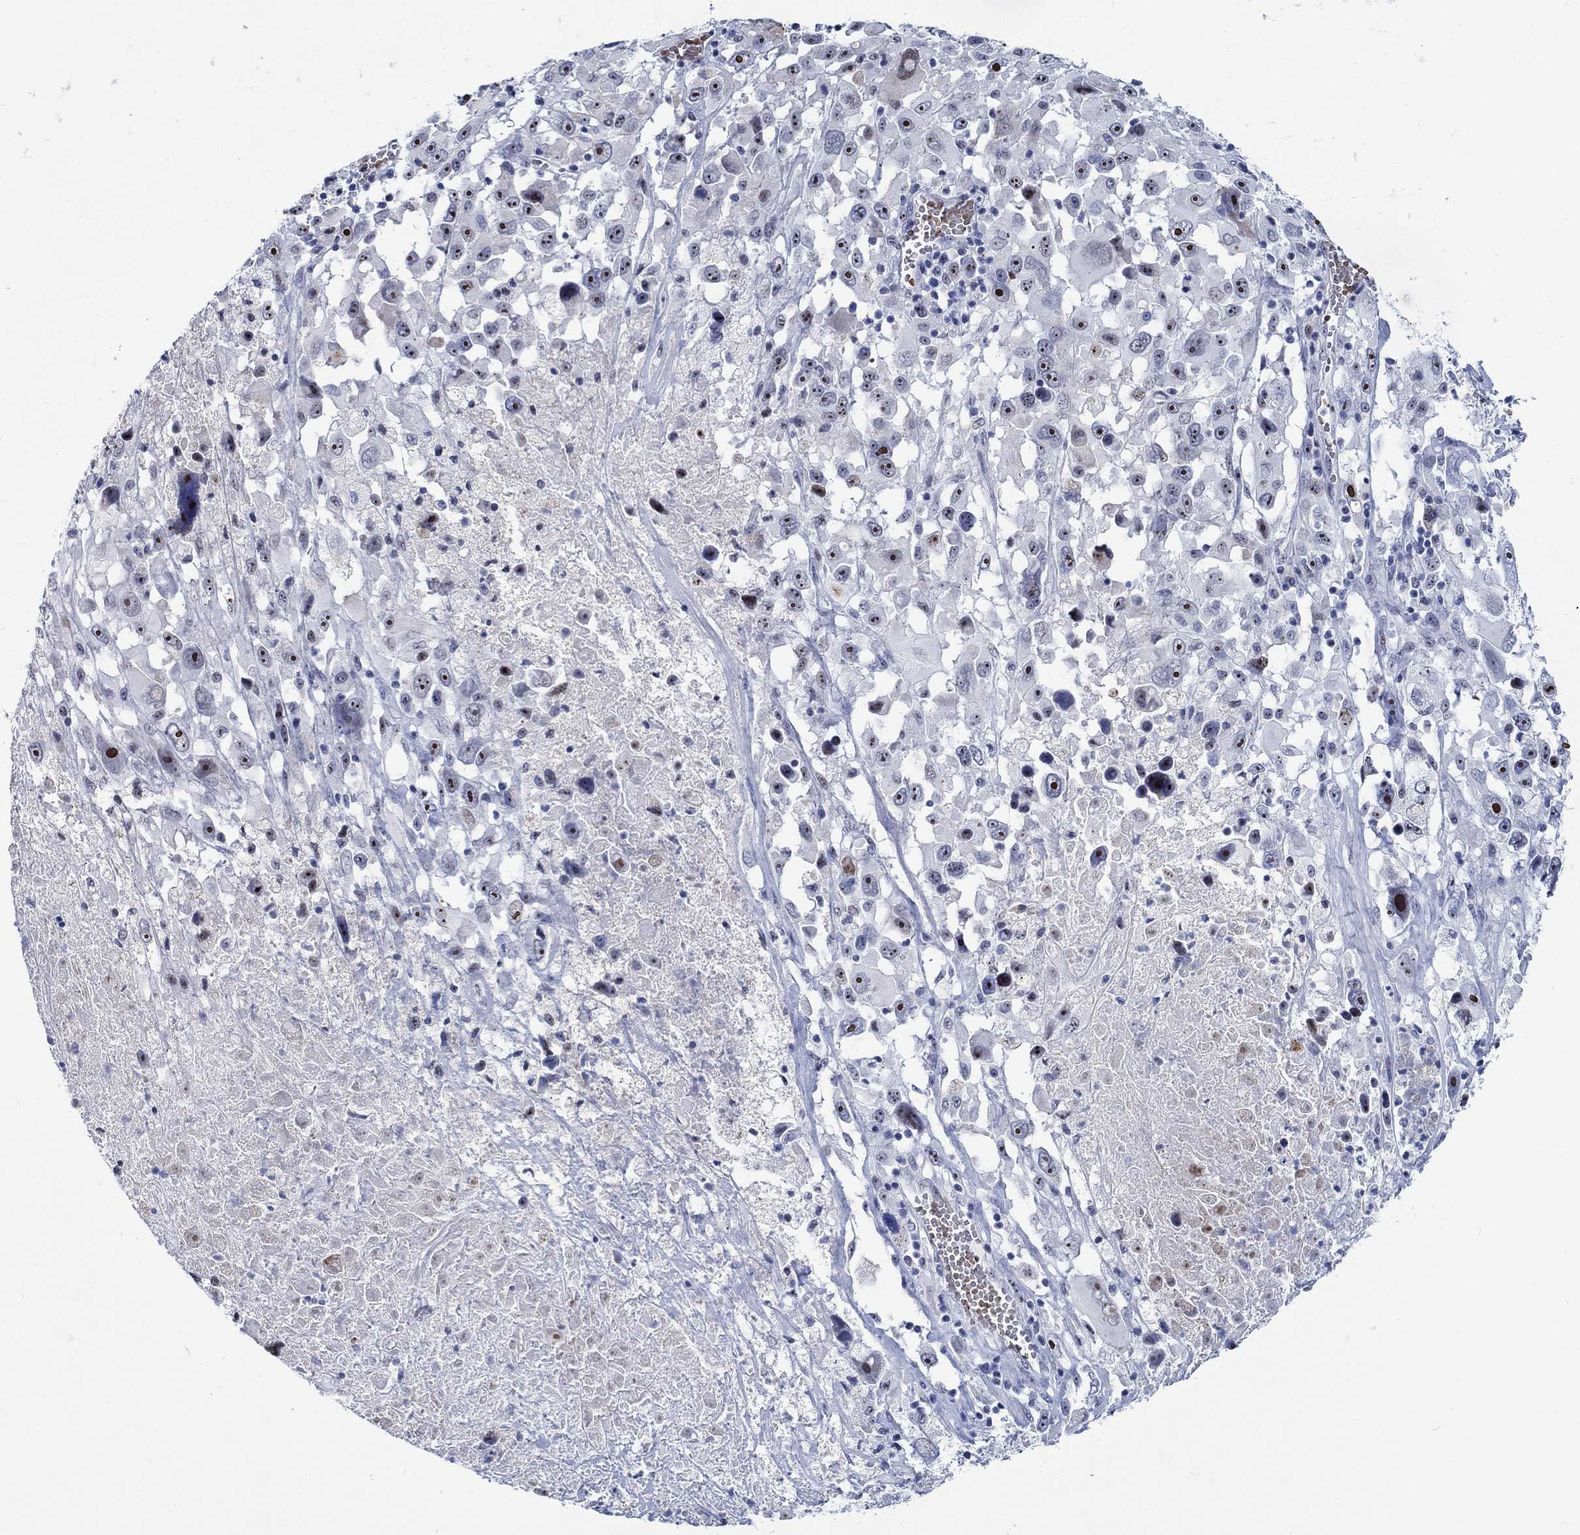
{"staining": {"intensity": "strong", "quantity": "25%-75%", "location": "nuclear"}, "tissue": "melanoma", "cell_type": "Tumor cells", "image_type": "cancer", "snomed": [{"axis": "morphology", "description": "Malignant melanoma, Metastatic site"}, {"axis": "topography", "description": "Lymph node"}], "caption": "DAB immunohistochemical staining of melanoma reveals strong nuclear protein staining in approximately 25%-75% of tumor cells.", "gene": "ZNF446", "patient": {"sex": "male", "age": 50}}